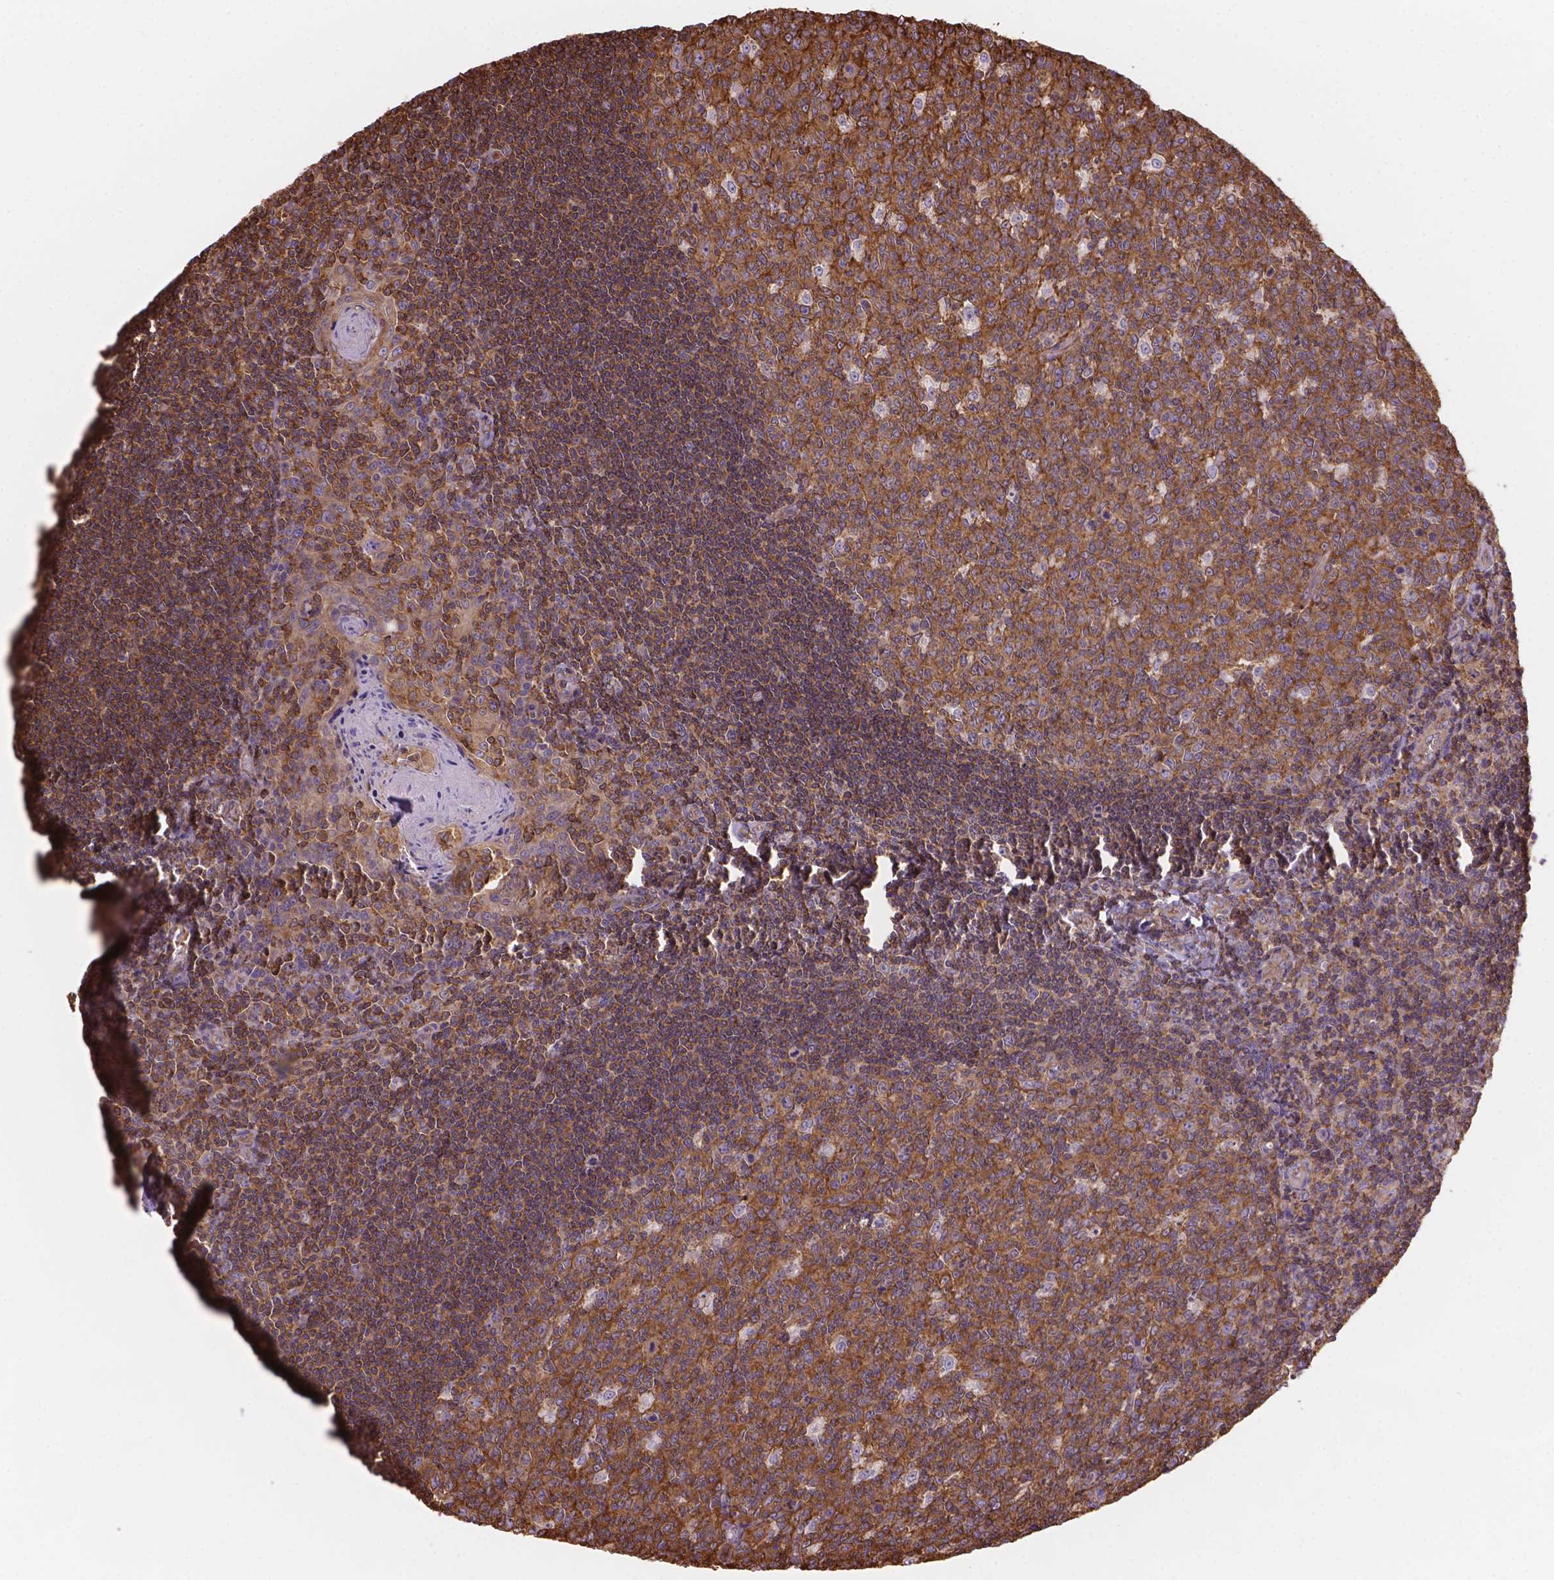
{"staining": {"intensity": "moderate", "quantity": ">75%", "location": "cytoplasmic/membranous"}, "tissue": "tonsil", "cell_type": "Germinal center cells", "image_type": "normal", "snomed": [{"axis": "morphology", "description": "Normal tissue, NOS"}, {"axis": "morphology", "description": "Inflammation, NOS"}, {"axis": "topography", "description": "Tonsil"}], "caption": "Immunohistochemistry of benign tonsil demonstrates medium levels of moderate cytoplasmic/membranous expression in approximately >75% of germinal center cells.", "gene": "DMWD", "patient": {"sex": "female", "age": 31}}